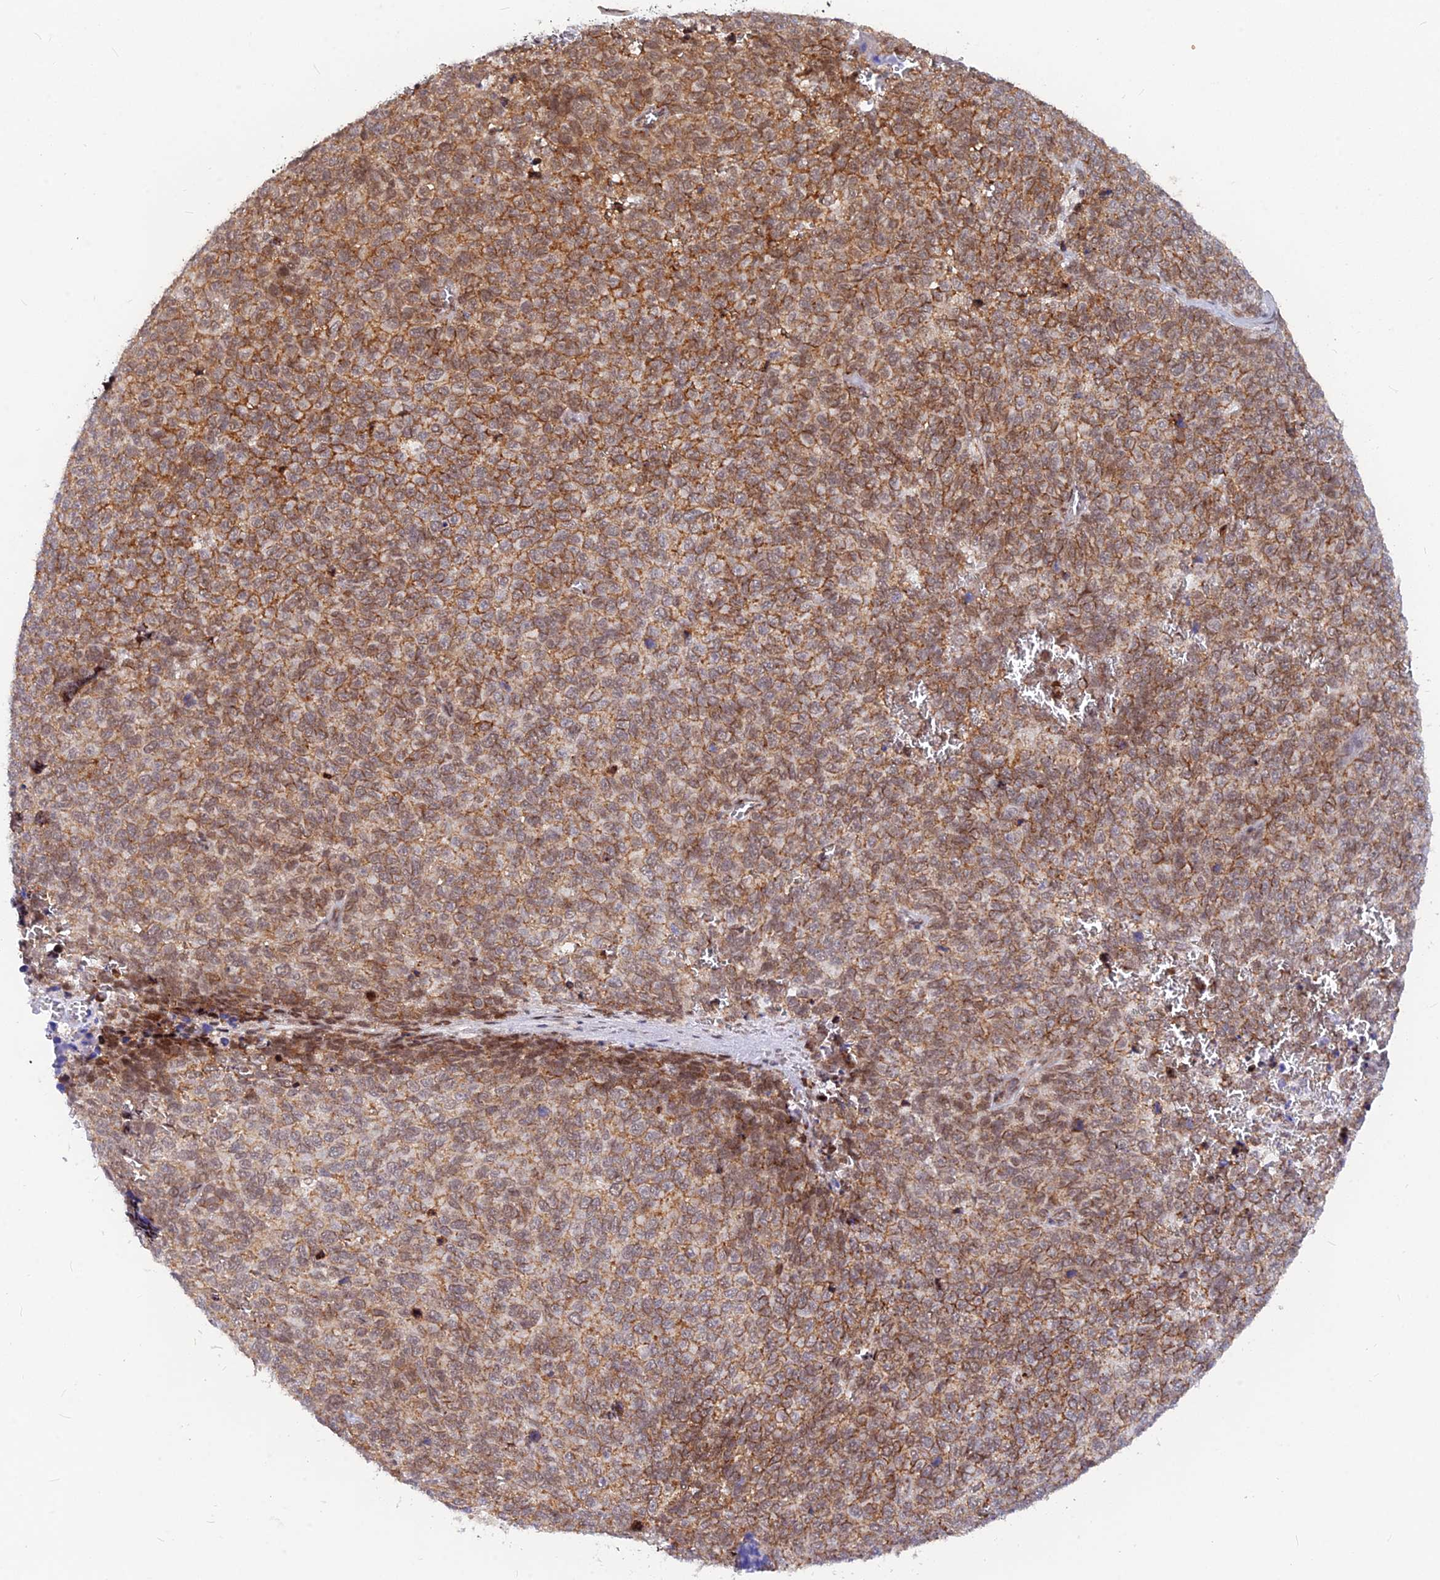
{"staining": {"intensity": "moderate", "quantity": ">75%", "location": "cytoplasmic/membranous,nuclear"}, "tissue": "melanoma", "cell_type": "Tumor cells", "image_type": "cancer", "snomed": [{"axis": "morphology", "description": "Malignant melanoma, NOS"}, {"axis": "topography", "description": "Nose, NOS"}], "caption": "Approximately >75% of tumor cells in human melanoma display moderate cytoplasmic/membranous and nuclear protein staining as visualized by brown immunohistochemical staining.", "gene": "VSTM2L", "patient": {"sex": "female", "age": 48}}